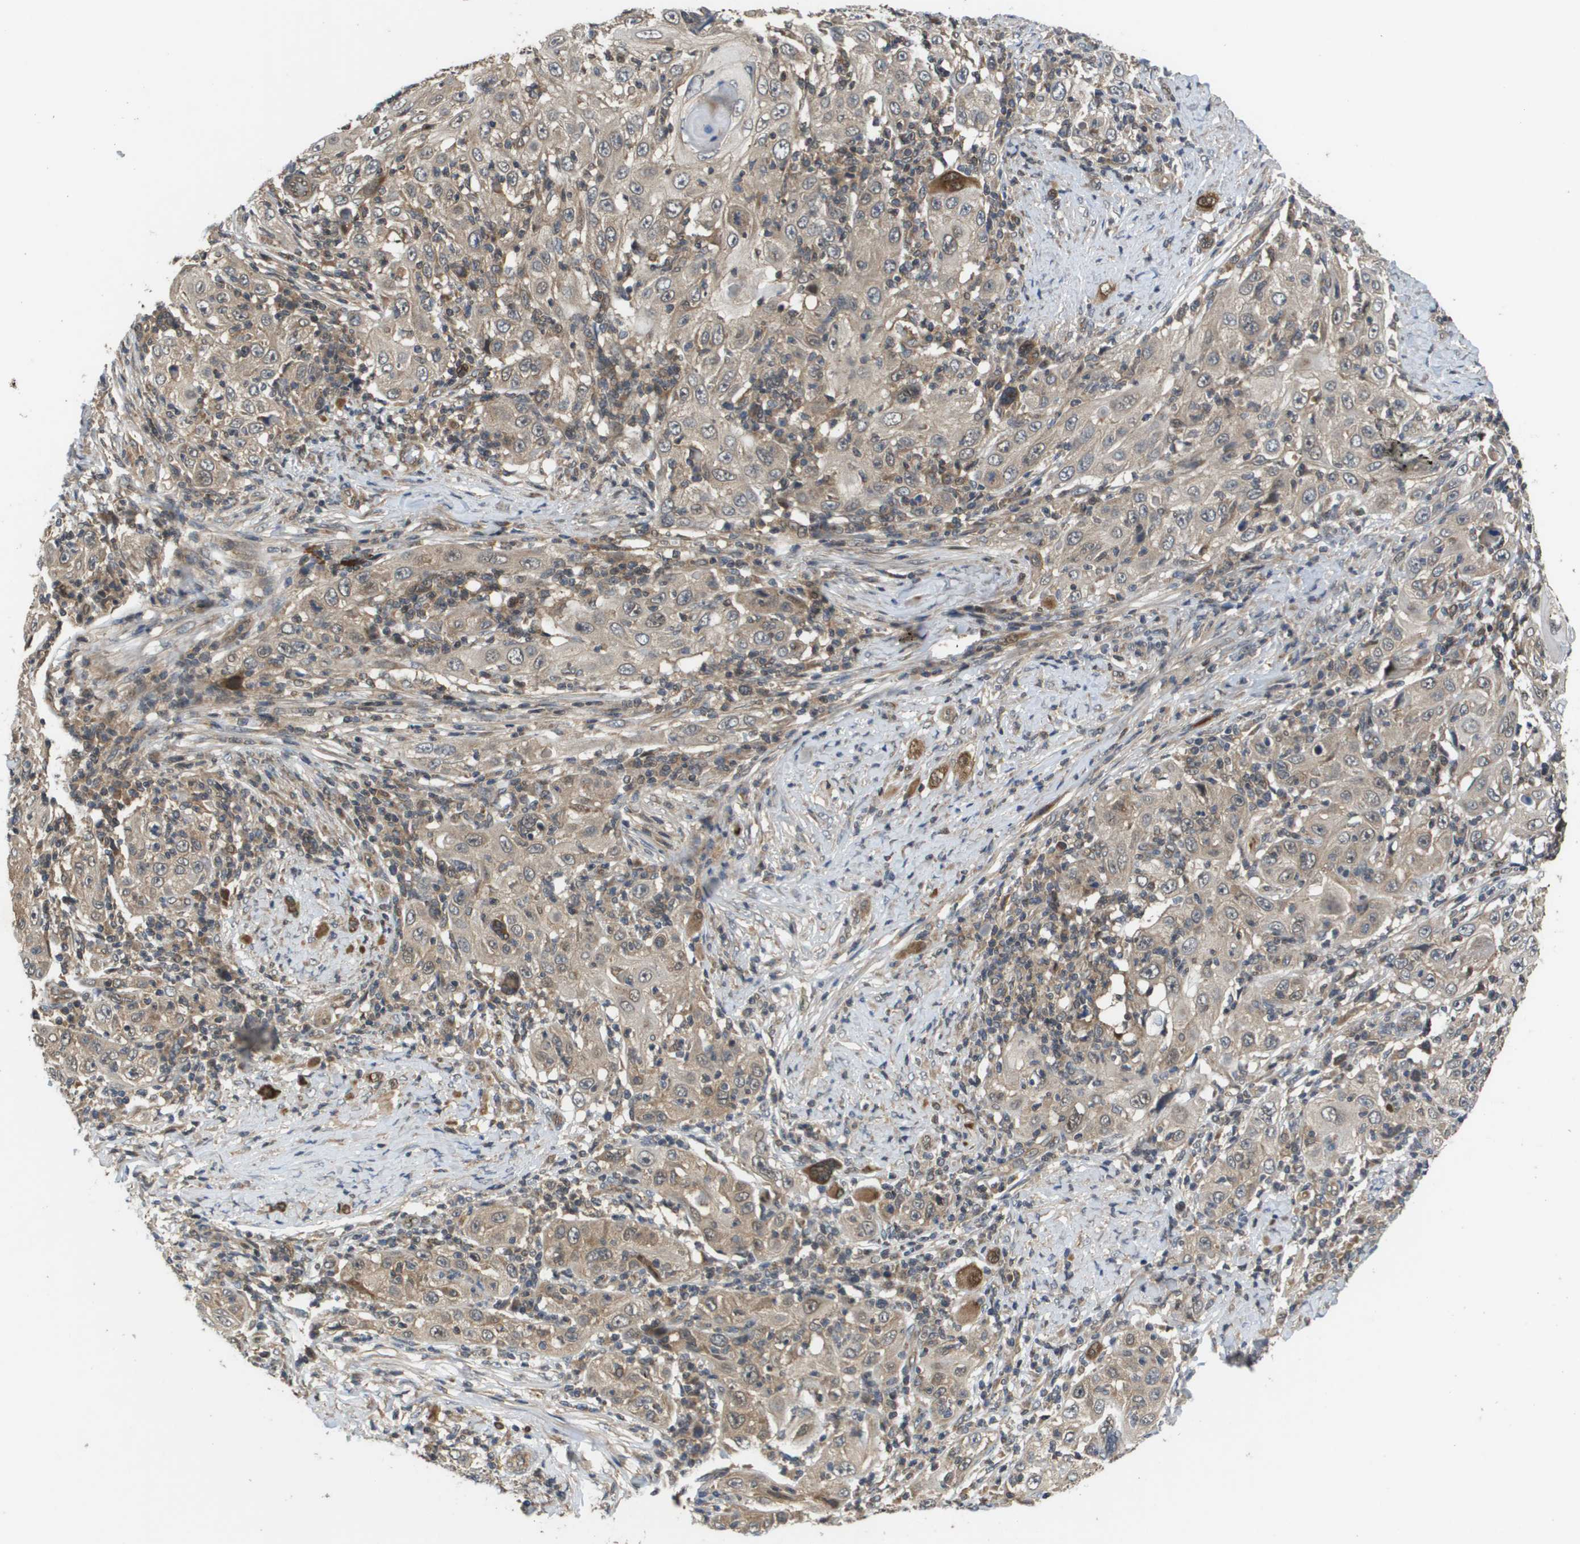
{"staining": {"intensity": "weak", "quantity": "<25%", "location": "cytoplasmic/membranous"}, "tissue": "skin cancer", "cell_type": "Tumor cells", "image_type": "cancer", "snomed": [{"axis": "morphology", "description": "Squamous cell carcinoma, NOS"}, {"axis": "topography", "description": "Skin"}], "caption": "Immunohistochemistry of skin squamous cell carcinoma shows no positivity in tumor cells.", "gene": "RBM38", "patient": {"sex": "female", "age": 88}}